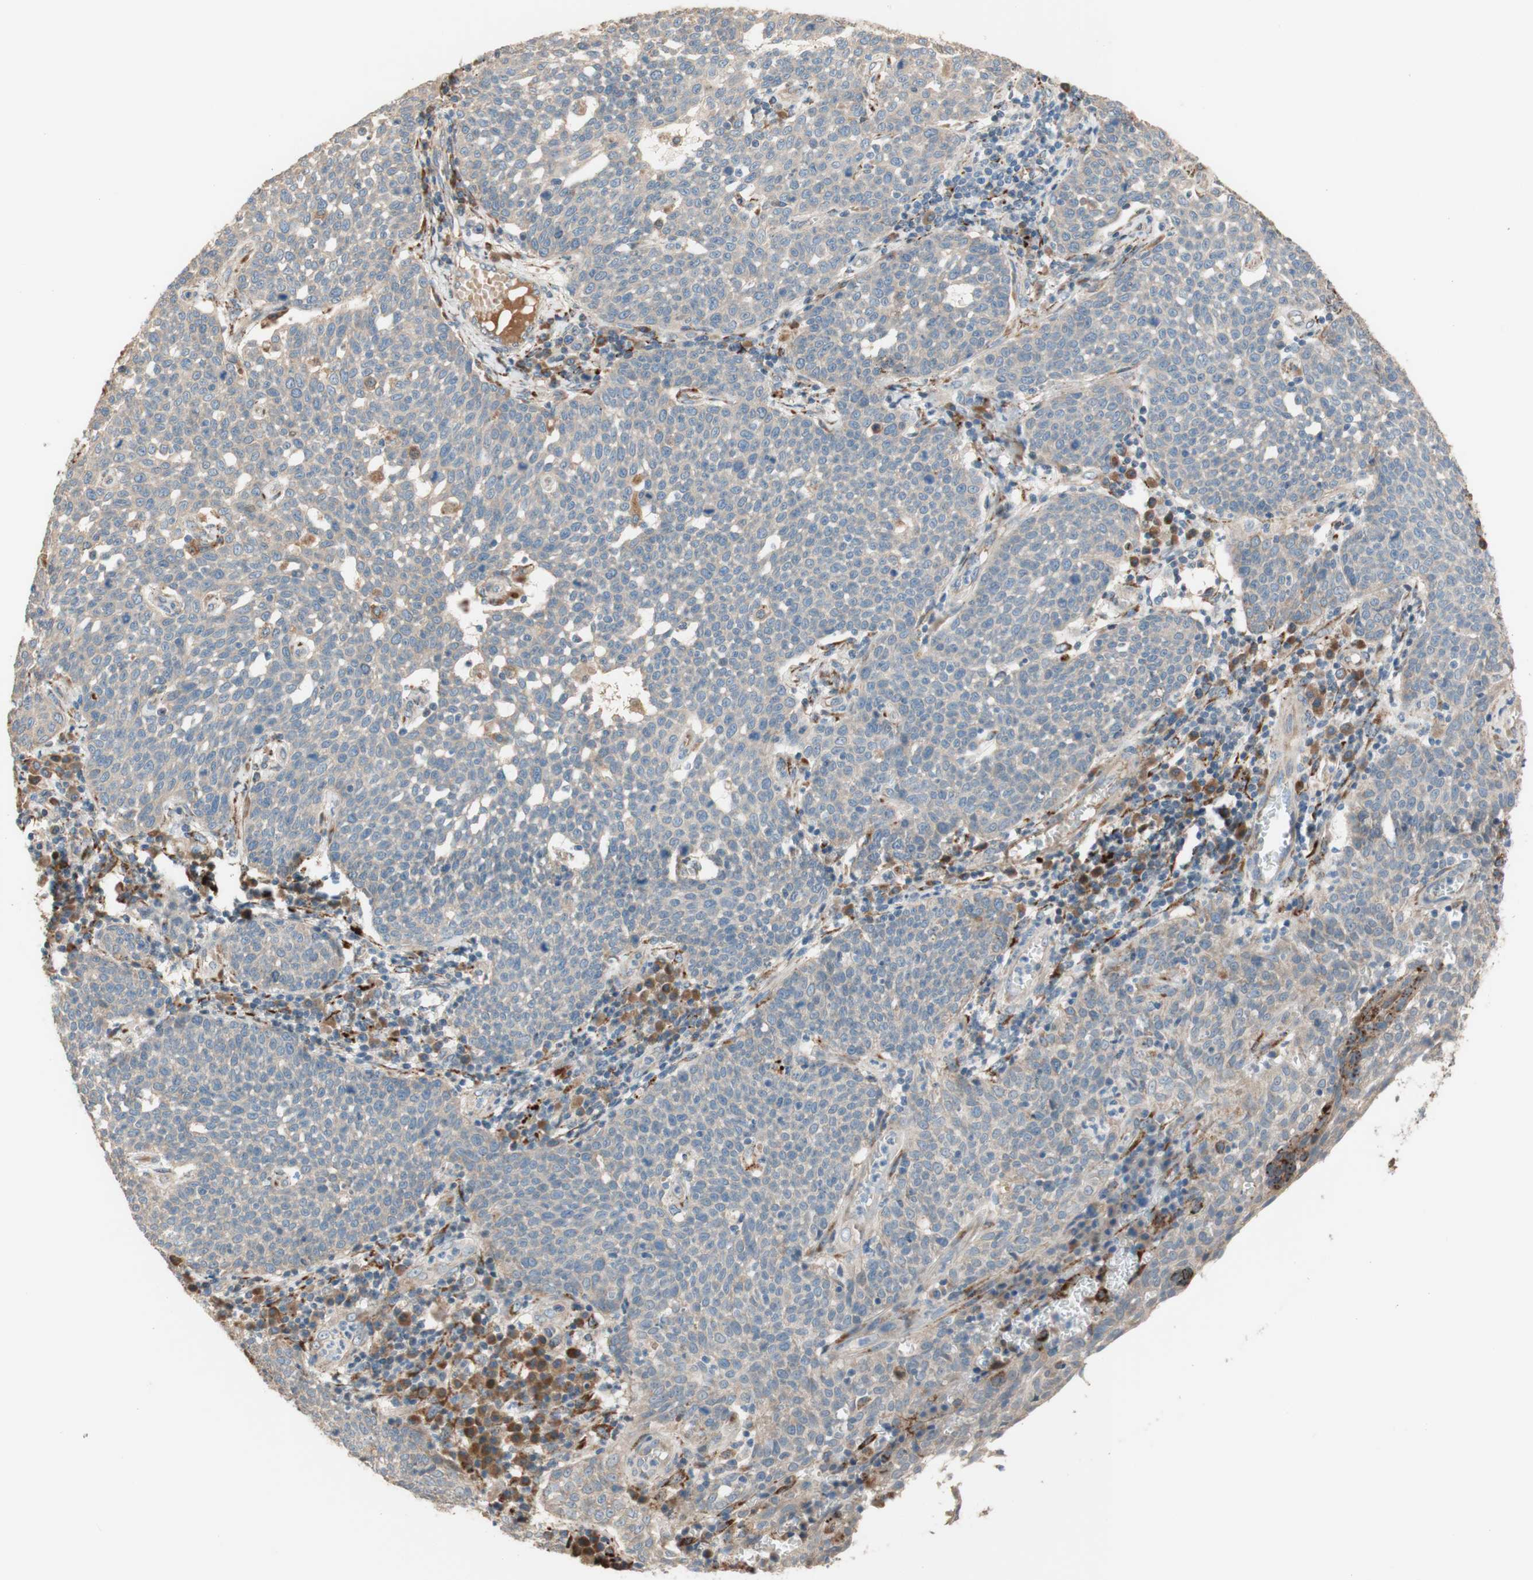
{"staining": {"intensity": "weak", "quantity": ">75%", "location": "cytoplasmic/membranous"}, "tissue": "cervical cancer", "cell_type": "Tumor cells", "image_type": "cancer", "snomed": [{"axis": "morphology", "description": "Squamous cell carcinoma, NOS"}, {"axis": "topography", "description": "Cervix"}], "caption": "Cervical squamous cell carcinoma stained with immunohistochemistry (IHC) shows weak cytoplasmic/membranous staining in approximately >75% of tumor cells.", "gene": "PTPN21", "patient": {"sex": "female", "age": 34}}